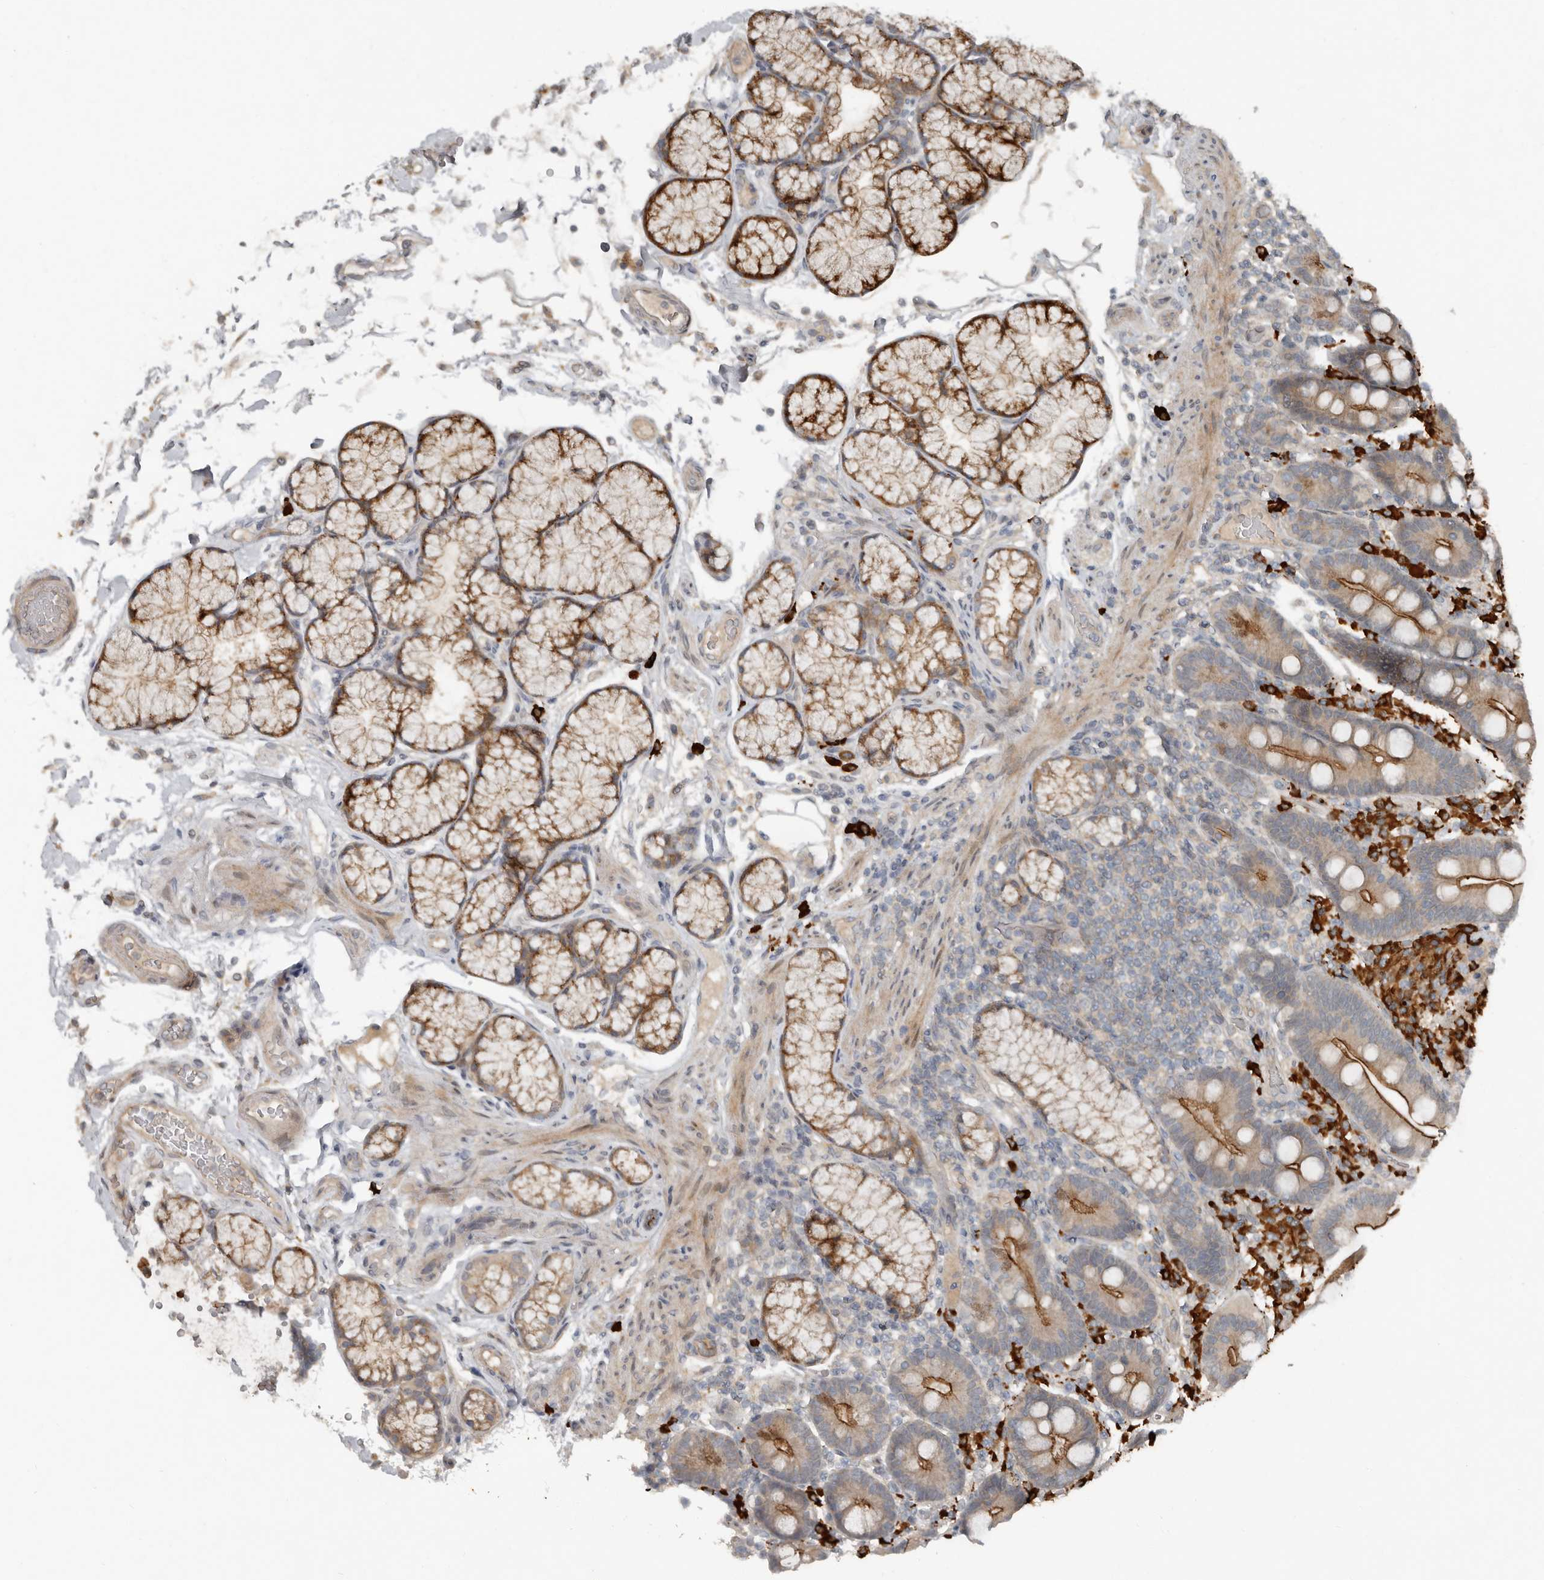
{"staining": {"intensity": "moderate", "quantity": "25%-75%", "location": "cytoplasmic/membranous"}, "tissue": "duodenum", "cell_type": "Glandular cells", "image_type": "normal", "snomed": [{"axis": "morphology", "description": "Normal tissue, NOS"}, {"axis": "topography", "description": "Small intestine, NOS"}], "caption": "IHC staining of unremarkable duodenum, which demonstrates medium levels of moderate cytoplasmic/membranous staining in approximately 25%-75% of glandular cells indicating moderate cytoplasmic/membranous protein staining. The staining was performed using DAB (3,3'-diaminobenzidine) (brown) for protein detection and nuclei were counterstained in hematoxylin (blue).", "gene": "TEAD3", "patient": {"sex": "female", "age": 71}}